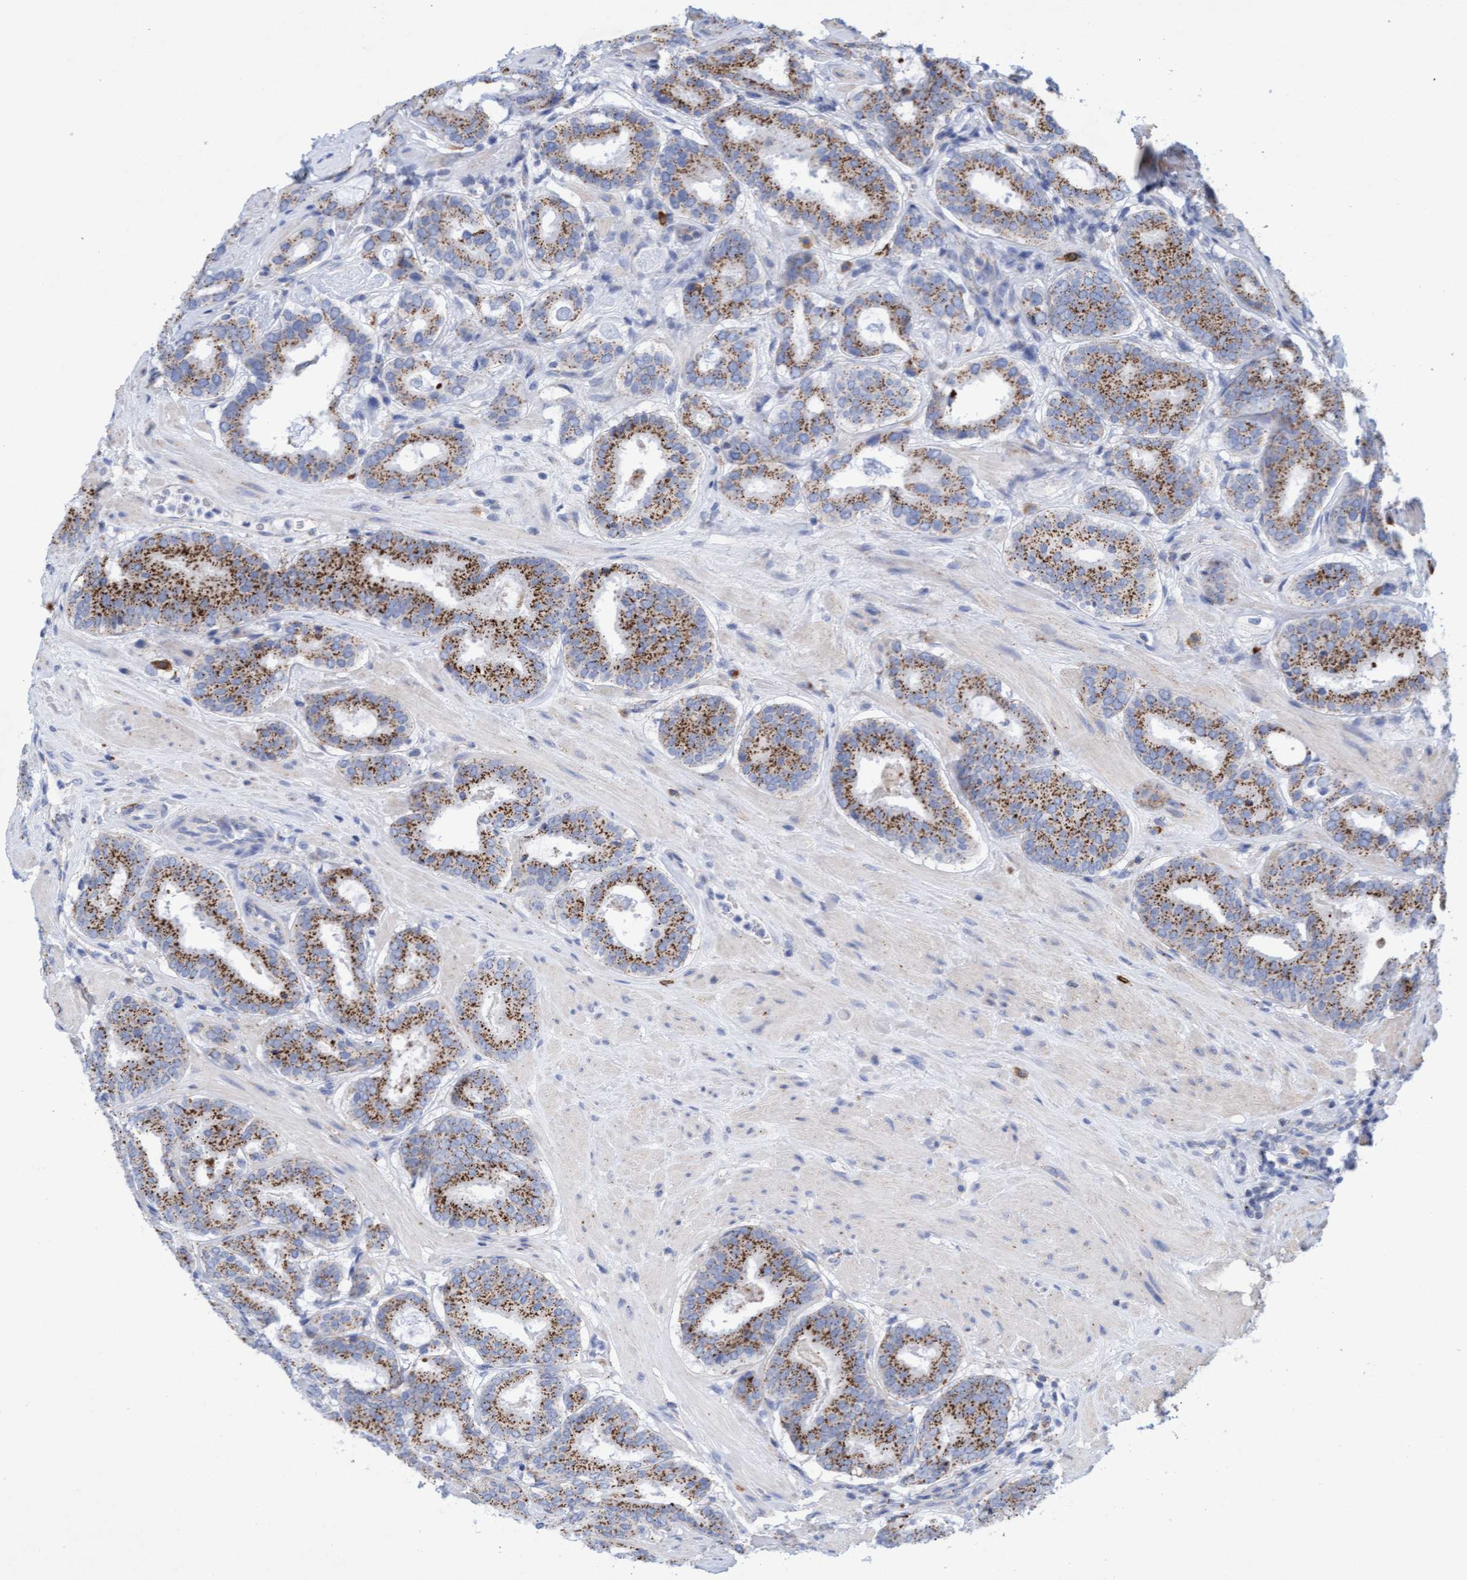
{"staining": {"intensity": "moderate", "quantity": ">75%", "location": "cytoplasmic/membranous"}, "tissue": "prostate cancer", "cell_type": "Tumor cells", "image_type": "cancer", "snomed": [{"axis": "morphology", "description": "Adenocarcinoma, Low grade"}, {"axis": "topography", "description": "Prostate"}], "caption": "Immunohistochemical staining of prostate adenocarcinoma (low-grade) exhibits medium levels of moderate cytoplasmic/membranous staining in approximately >75% of tumor cells.", "gene": "SGSH", "patient": {"sex": "male", "age": 69}}